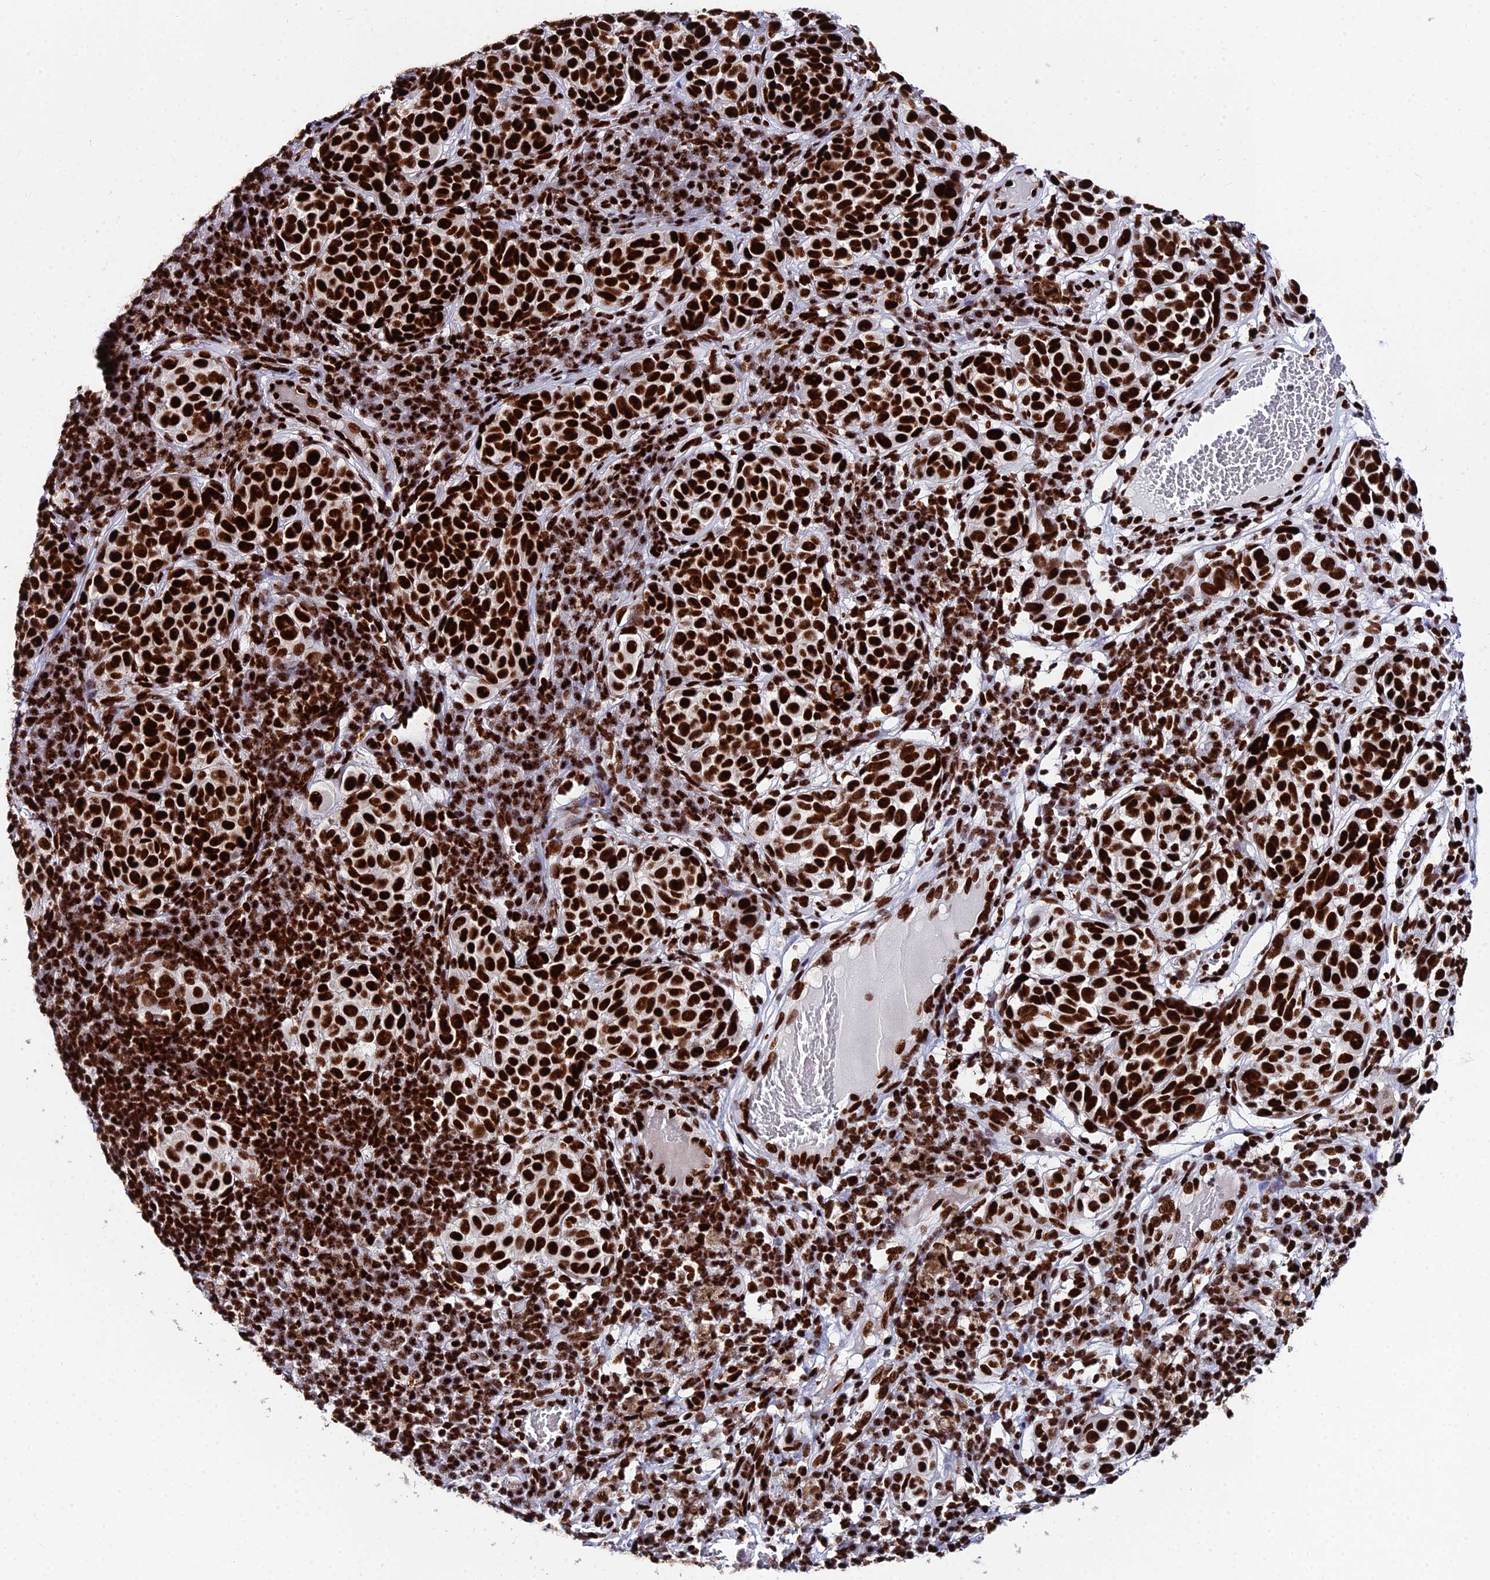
{"staining": {"intensity": "strong", "quantity": ">75%", "location": "nuclear"}, "tissue": "melanoma", "cell_type": "Tumor cells", "image_type": "cancer", "snomed": [{"axis": "morphology", "description": "Malignant melanoma, NOS"}, {"axis": "topography", "description": "Skin"}], "caption": "The histopathology image exhibits staining of melanoma, revealing strong nuclear protein staining (brown color) within tumor cells. (Brightfield microscopy of DAB IHC at high magnification).", "gene": "HNRNPH1", "patient": {"sex": "male", "age": 38}}